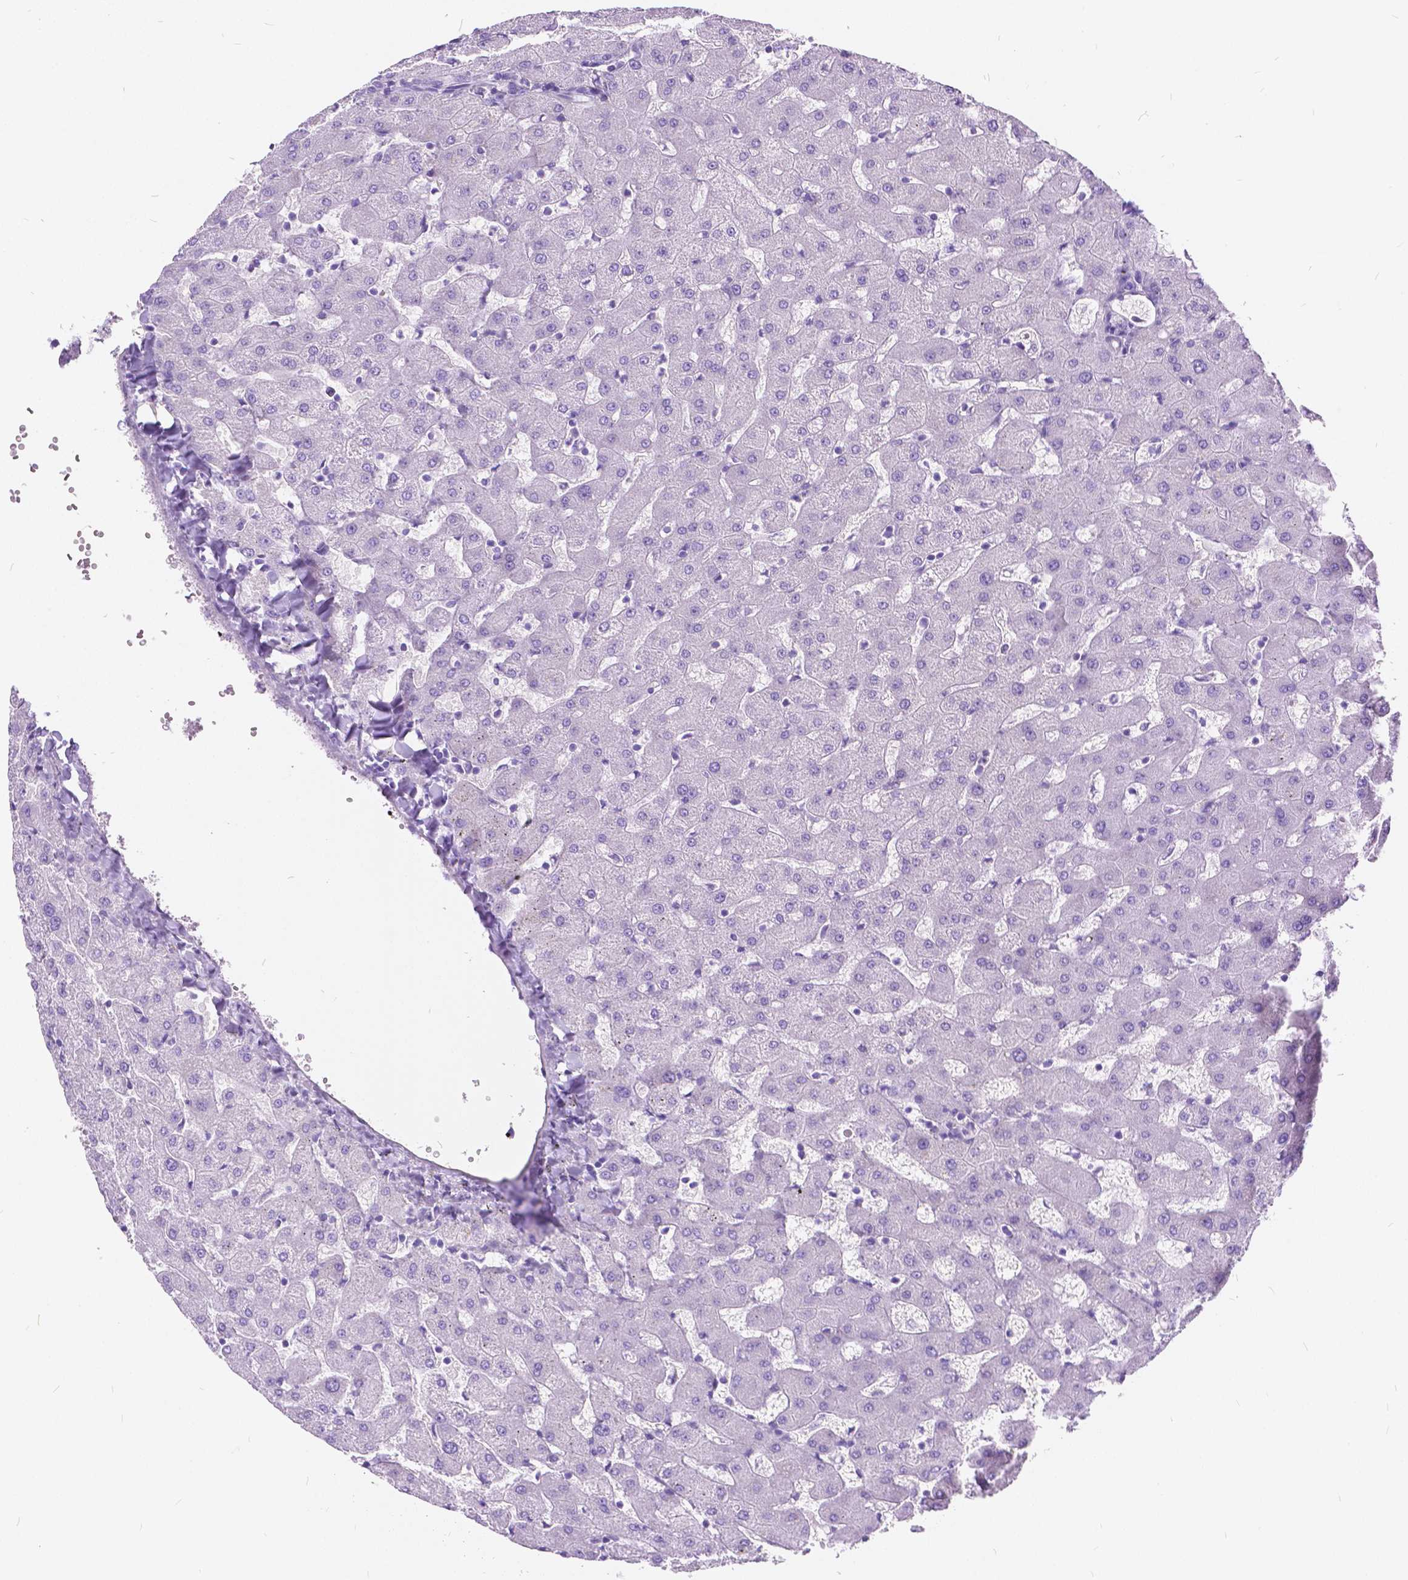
{"staining": {"intensity": "negative", "quantity": "none", "location": "none"}, "tissue": "liver", "cell_type": "Cholangiocytes", "image_type": "normal", "snomed": [{"axis": "morphology", "description": "Normal tissue, NOS"}, {"axis": "topography", "description": "Liver"}], "caption": "This is a photomicrograph of IHC staining of unremarkable liver, which shows no expression in cholangiocytes. Nuclei are stained in blue.", "gene": "CHRM1", "patient": {"sex": "female", "age": 63}}